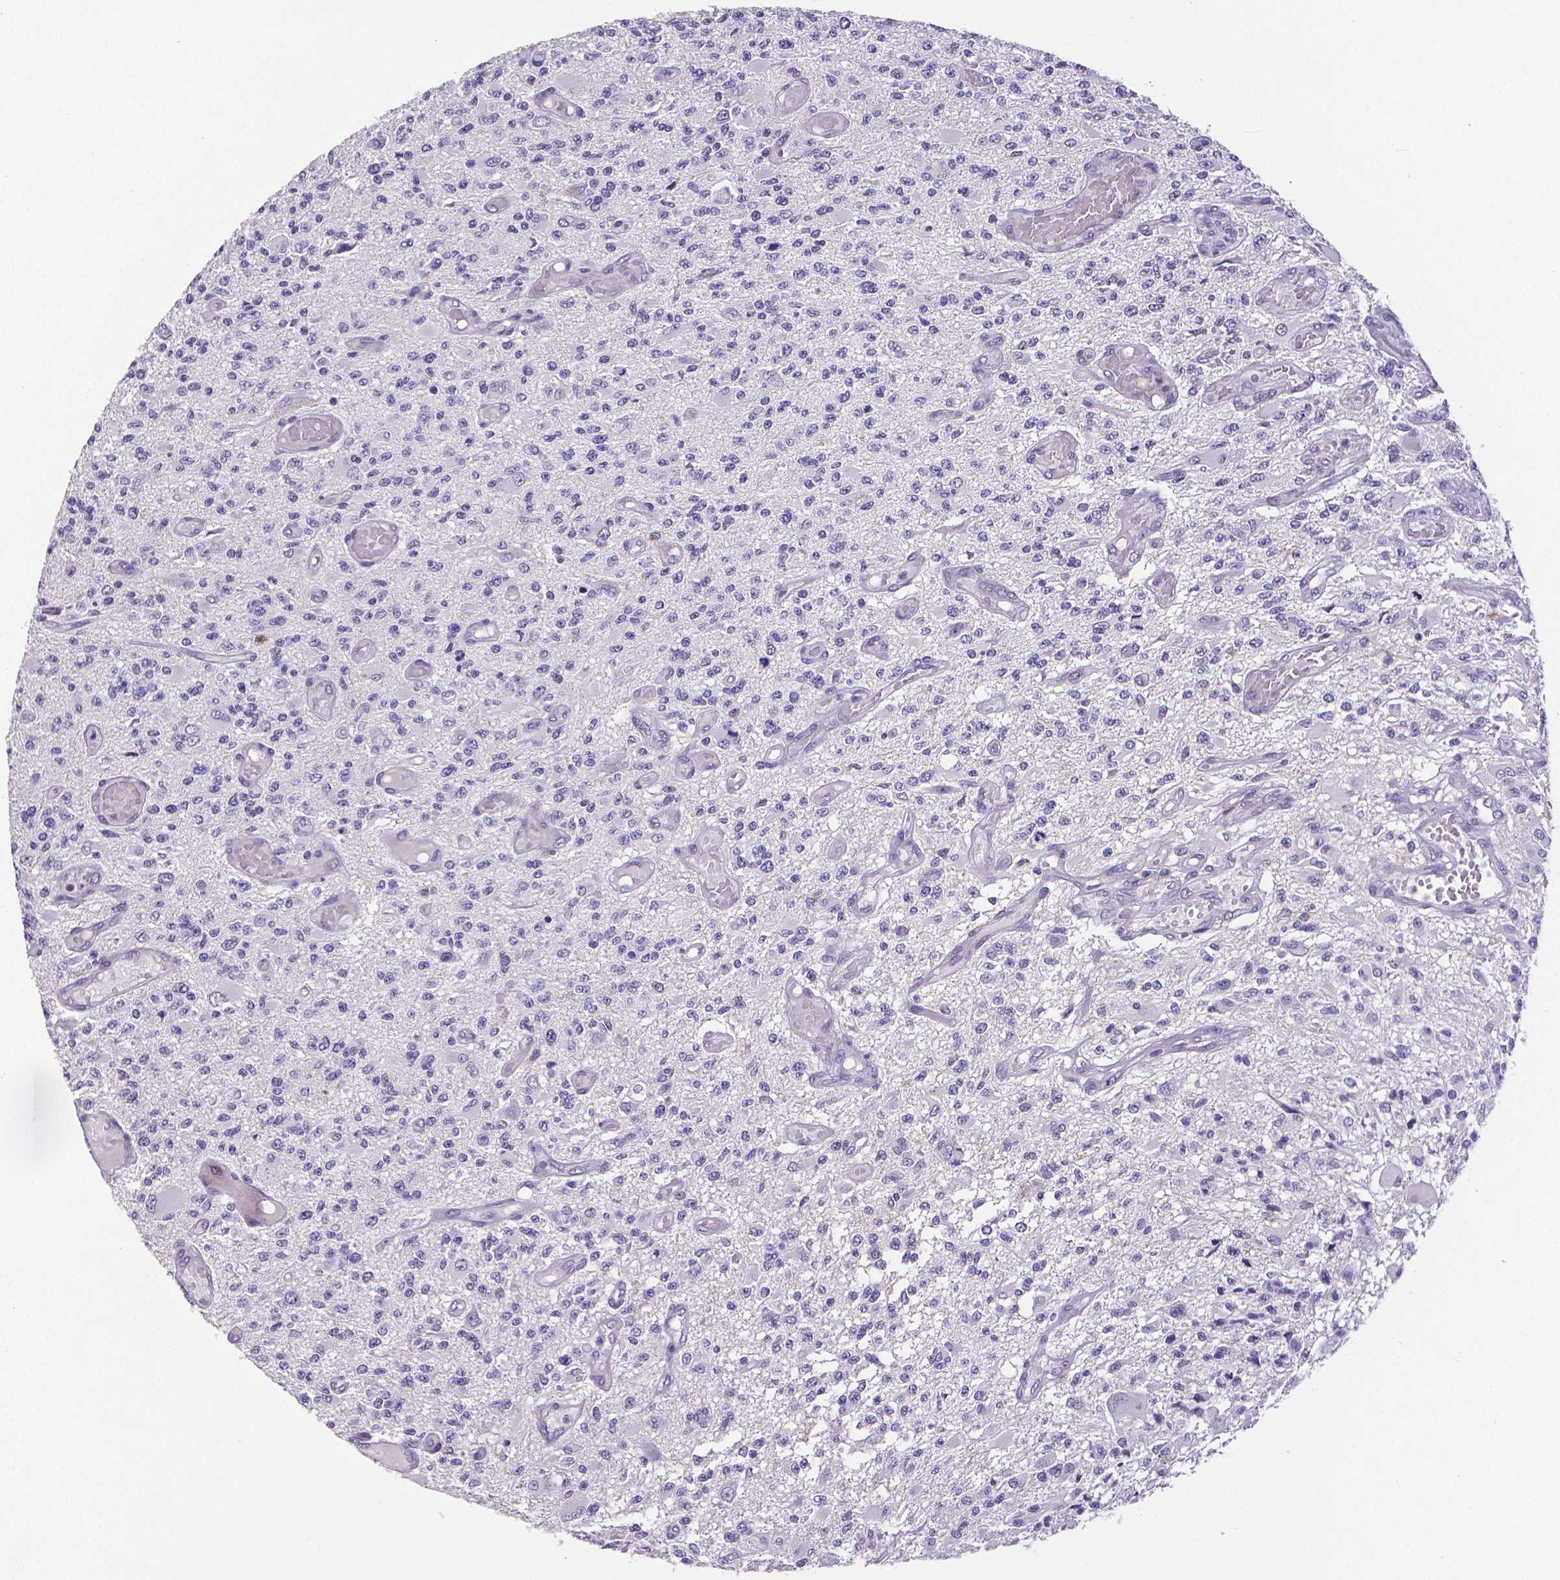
{"staining": {"intensity": "negative", "quantity": "none", "location": "none"}, "tissue": "glioma", "cell_type": "Tumor cells", "image_type": "cancer", "snomed": [{"axis": "morphology", "description": "Glioma, malignant, High grade"}, {"axis": "topography", "description": "Brain"}], "caption": "The image exhibits no significant staining in tumor cells of glioma.", "gene": "CD4", "patient": {"sex": "female", "age": 63}}